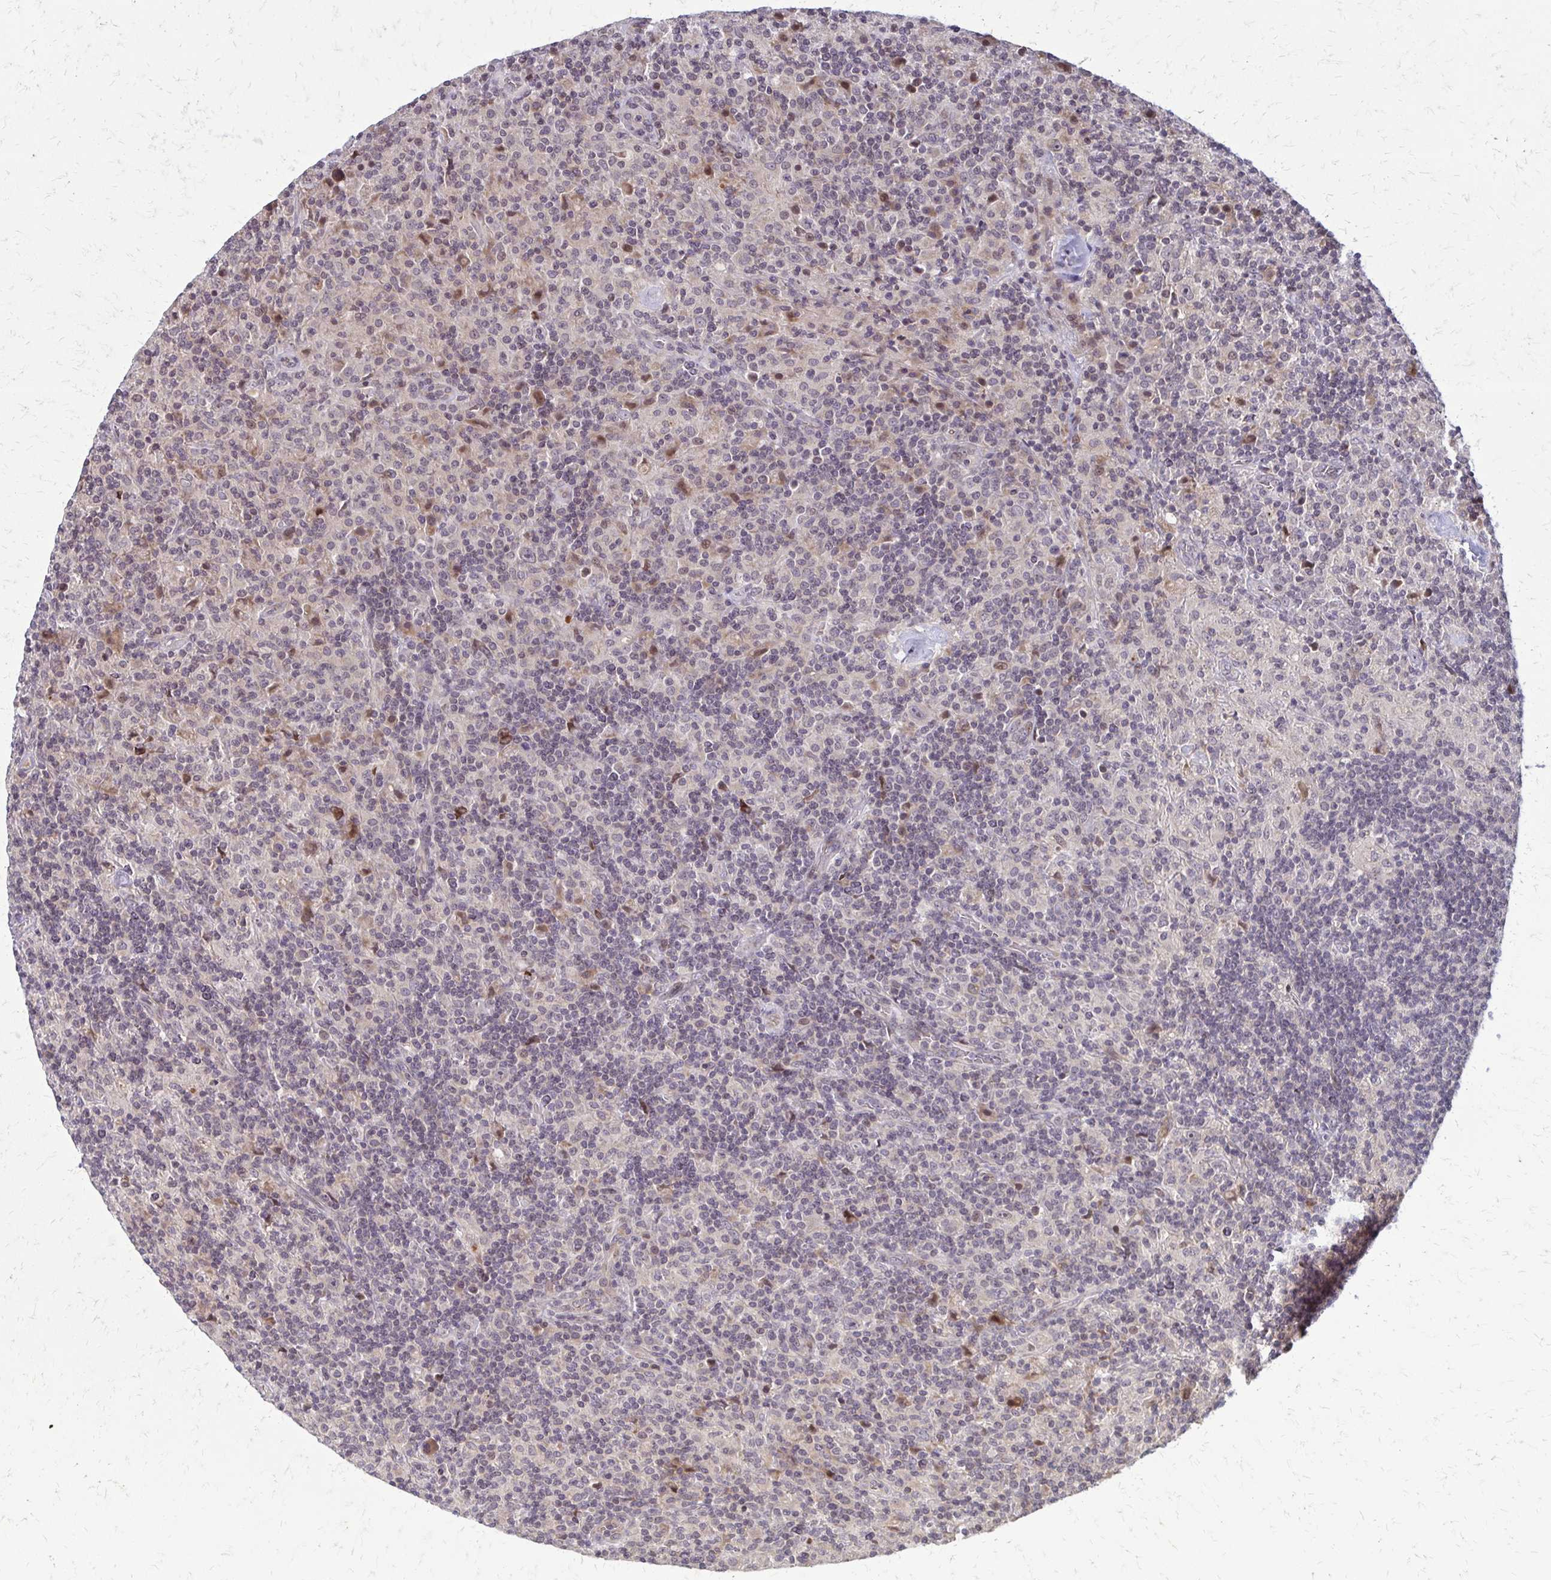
{"staining": {"intensity": "weak", "quantity": "<25%", "location": "cytoplasmic/membranous"}, "tissue": "lymphoma", "cell_type": "Tumor cells", "image_type": "cancer", "snomed": [{"axis": "morphology", "description": "Hodgkin's disease, NOS"}, {"axis": "topography", "description": "Lymph node"}], "caption": "Immunohistochemical staining of human Hodgkin's disease shows no significant expression in tumor cells.", "gene": "TRIR", "patient": {"sex": "male", "age": 70}}